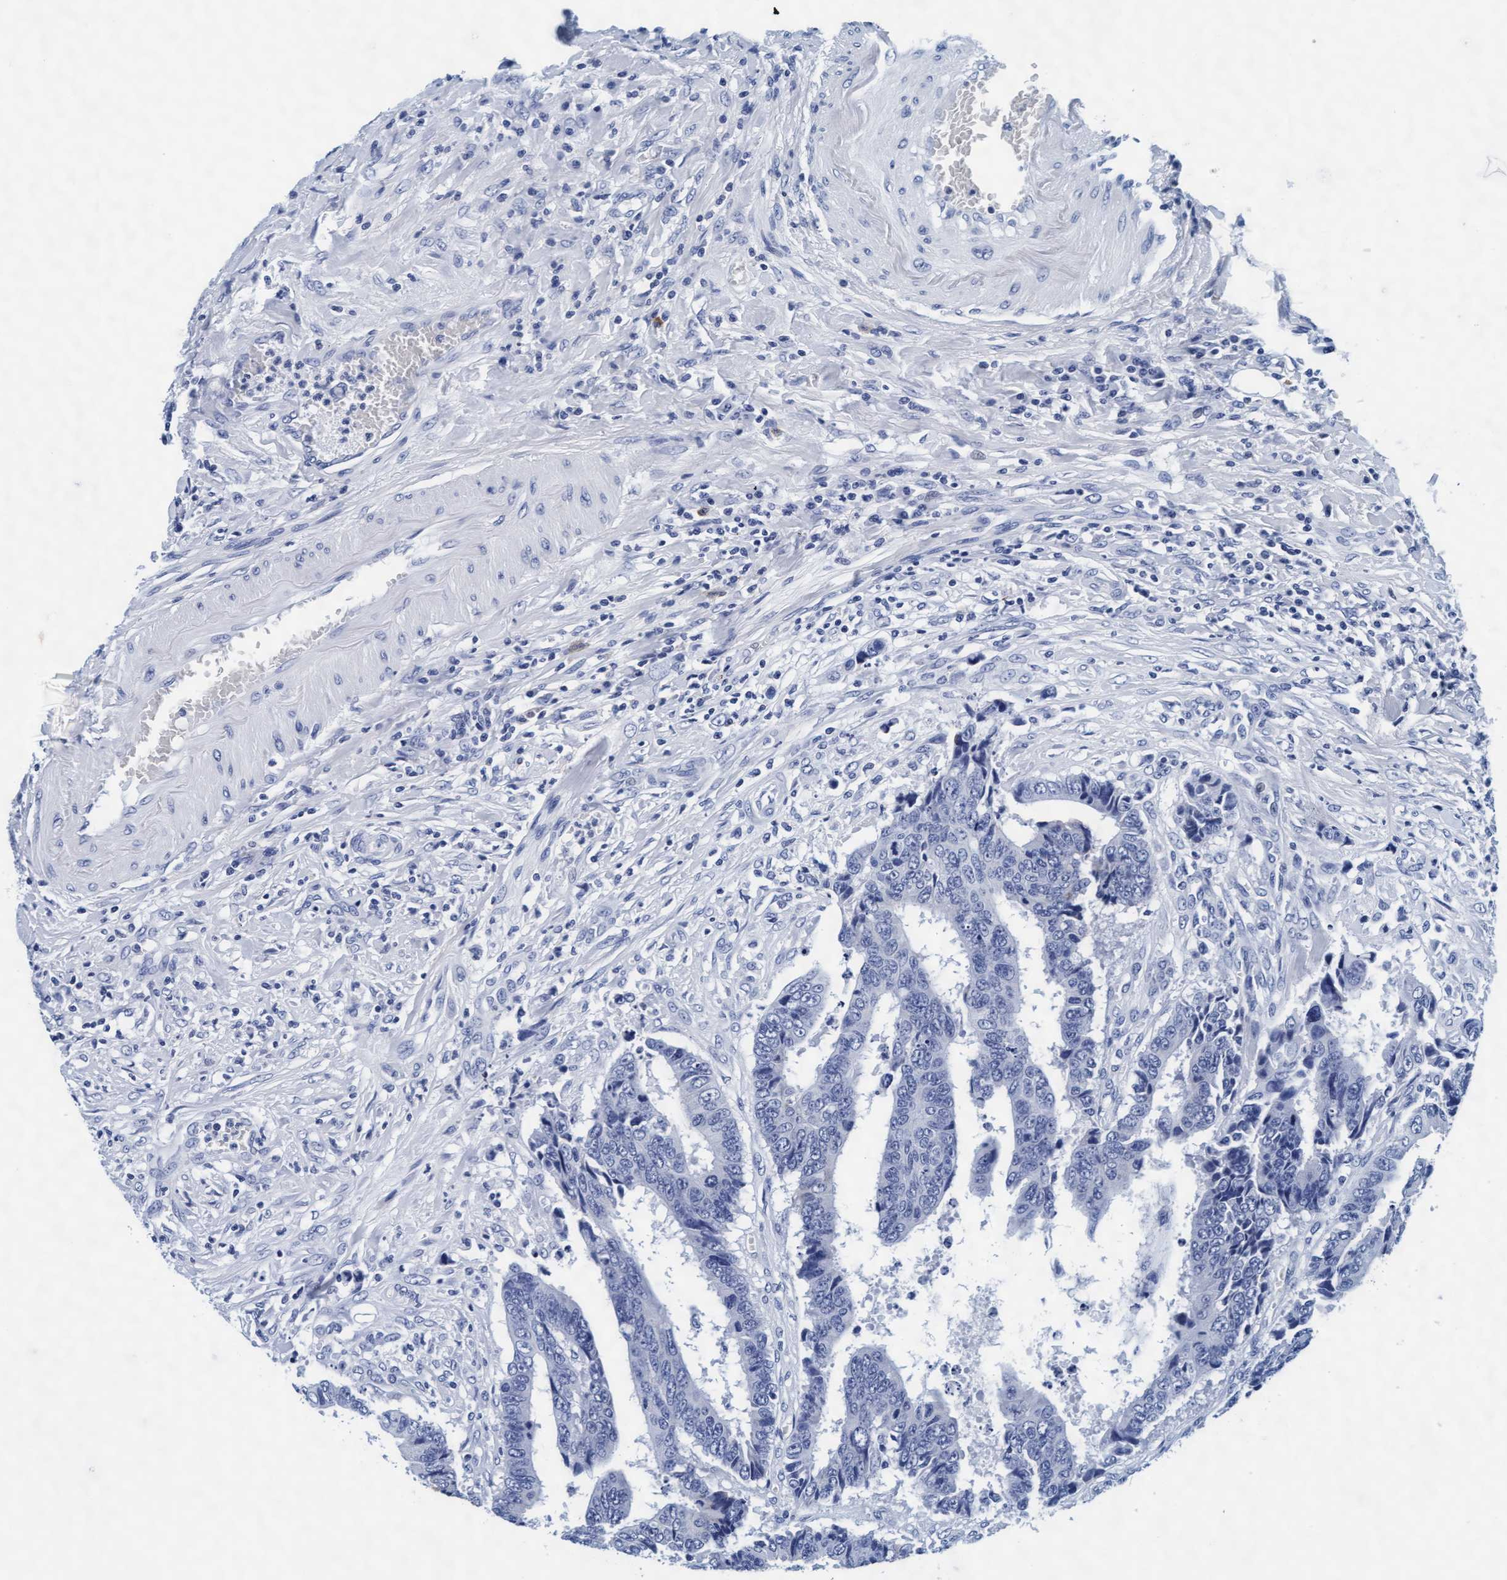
{"staining": {"intensity": "negative", "quantity": "none", "location": "none"}, "tissue": "colorectal cancer", "cell_type": "Tumor cells", "image_type": "cancer", "snomed": [{"axis": "morphology", "description": "Adenocarcinoma, NOS"}, {"axis": "topography", "description": "Rectum"}], "caption": "A histopathology image of human adenocarcinoma (colorectal) is negative for staining in tumor cells.", "gene": "ARSG", "patient": {"sex": "male", "age": 84}}